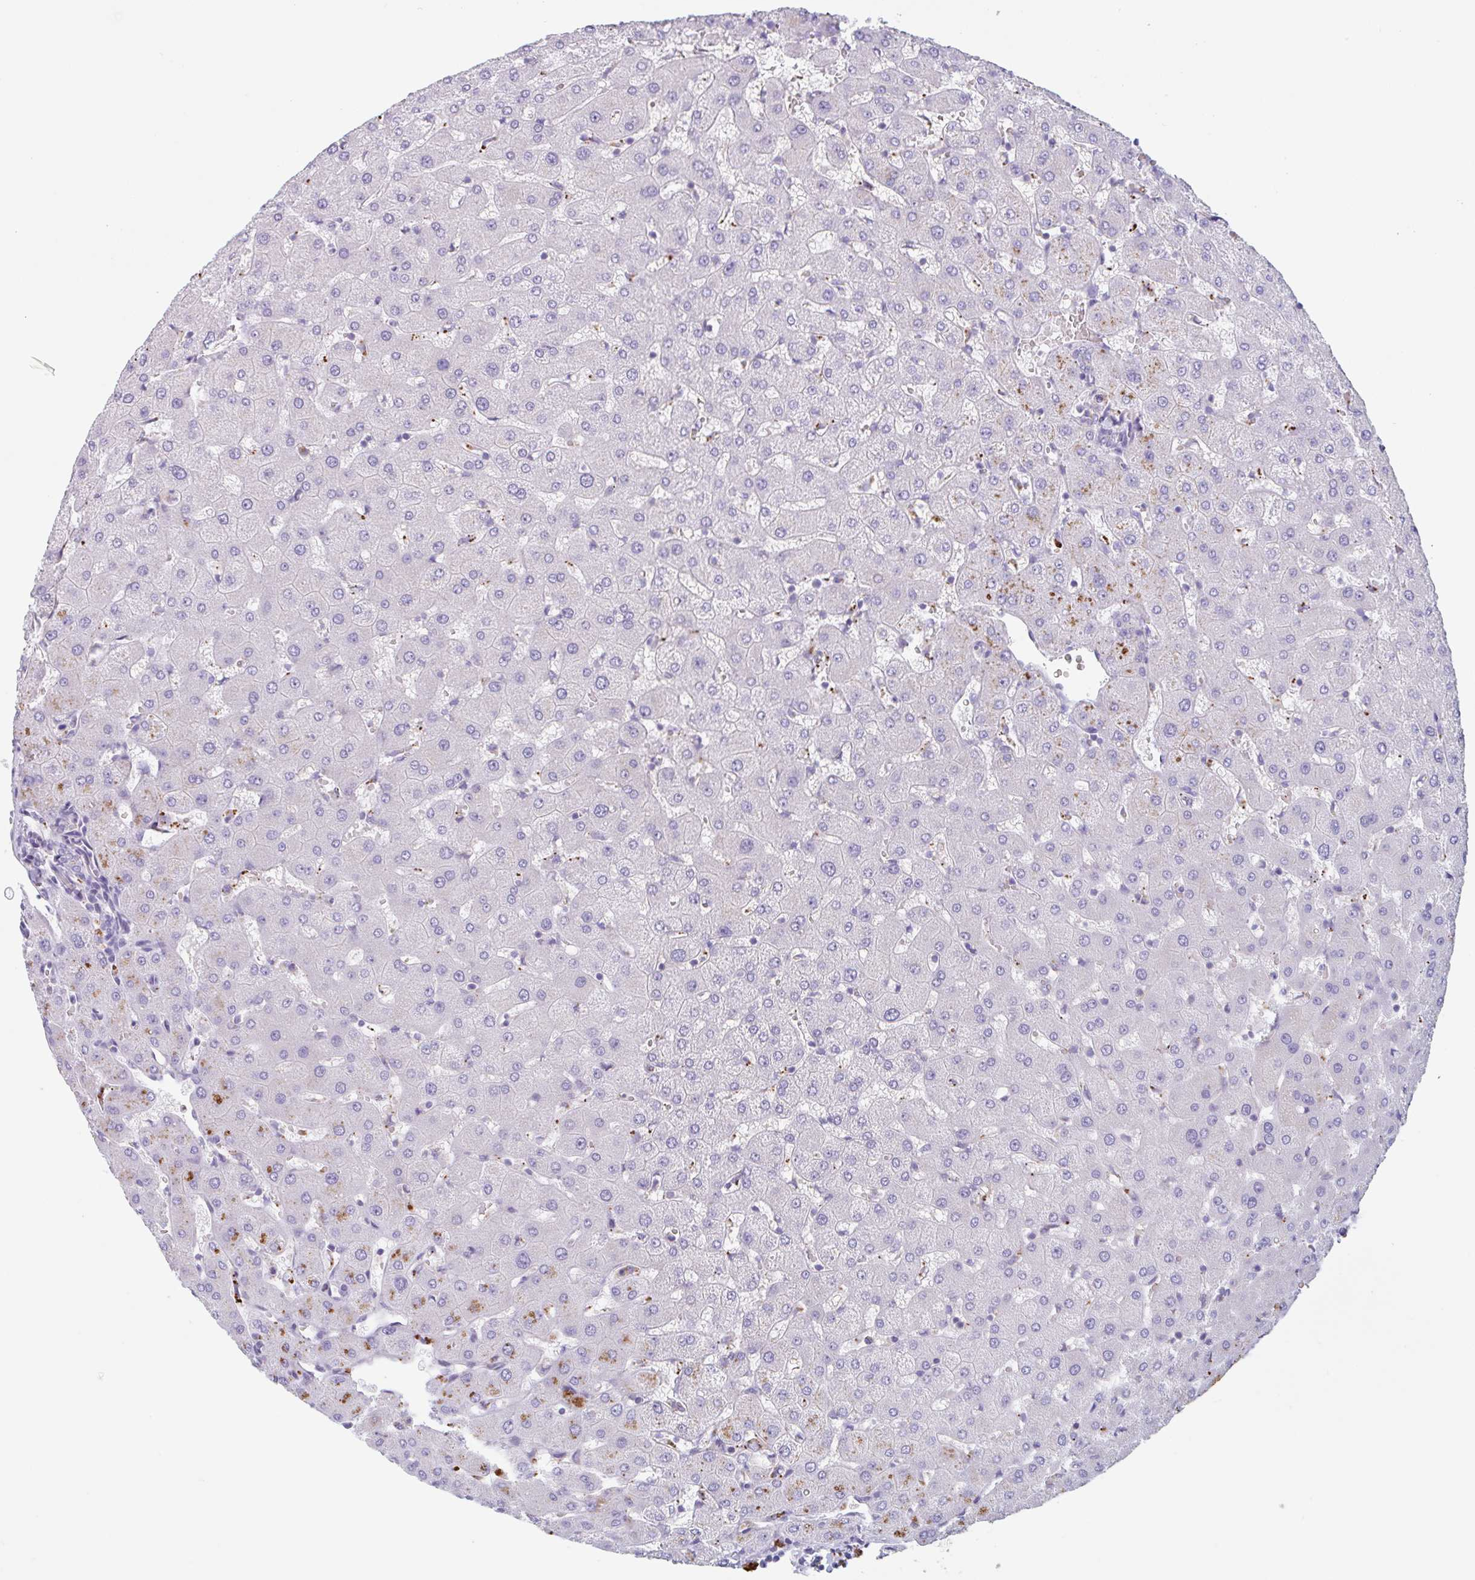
{"staining": {"intensity": "negative", "quantity": "none", "location": "none"}, "tissue": "liver", "cell_type": "Cholangiocytes", "image_type": "normal", "snomed": [{"axis": "morphology", "description": "Normal tissue, NOS"}, {"axis": "topography", "description": "Liver"}], "caption": "The photomicrograph demonstrates no significant expression in cholangiocytes of liver. (DAB immunohistochemistry (IHC) visualized using brightfield microscopy, high magnification).", "gene": "LENG9", "patient": {"sex": "female", "age": 63}}